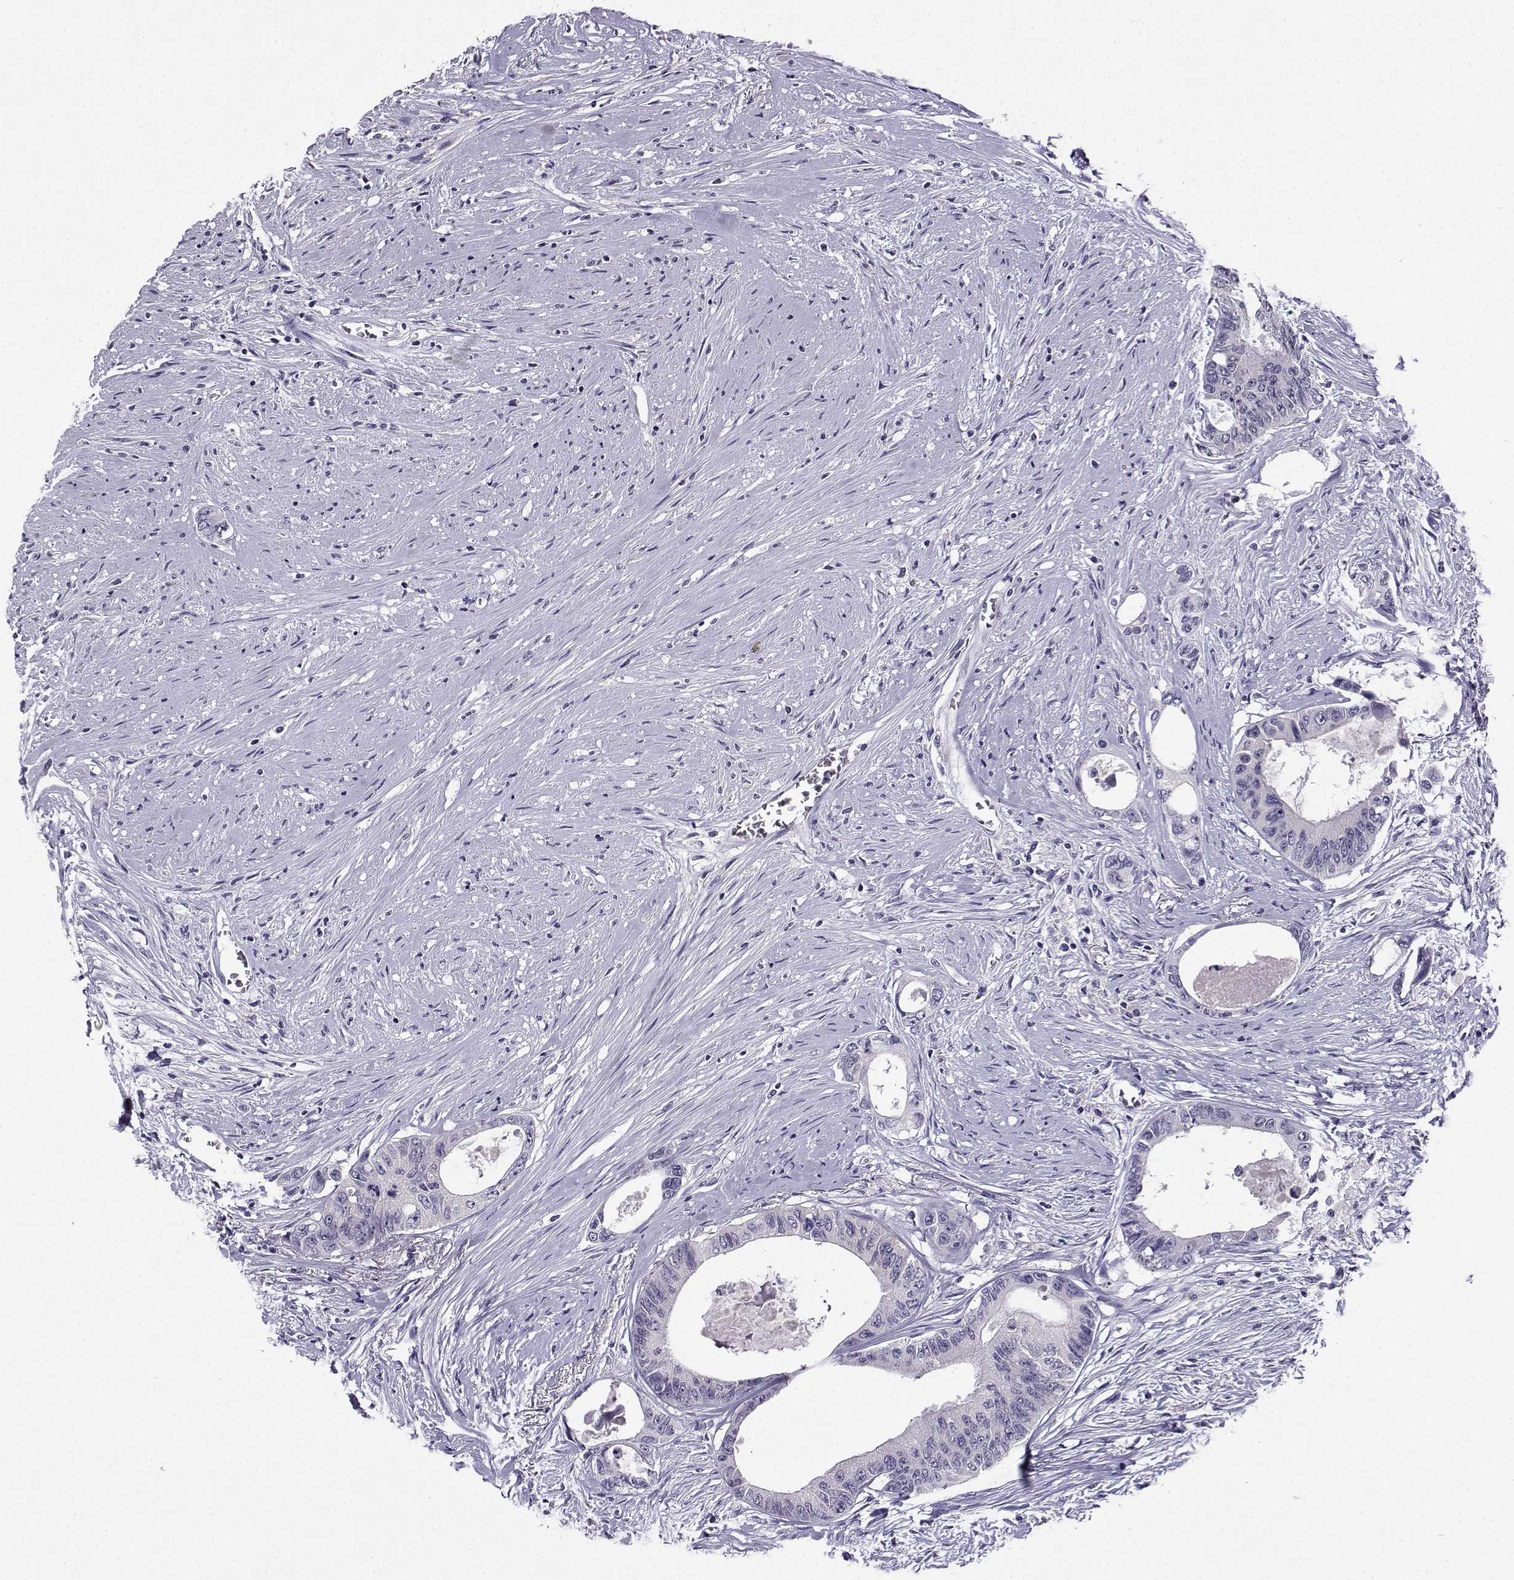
{"staining": {"intensity": "negative", "quantity": "none", "location": "none"}, "tissue": "colorectal cancer", "cell_type": "Tumor cells", "image_type": "cancer", "snomed": [{"axis": "morphology", "description": "Adenocarcinoma, NOS"}, {"axis": "topography", "description": "Rectum"}], "caption": "Immunohistochemistry of colorectal adenocarcinoma reveals no staining in tumor cells. The staining was performed using DAB to visualize the protein expression in brown, while the nuclei were stained in blue with hematoxylin (Magnification: 20x).", "gene": "LRFN2", "patient": {"sex": "male", "age": 59}}